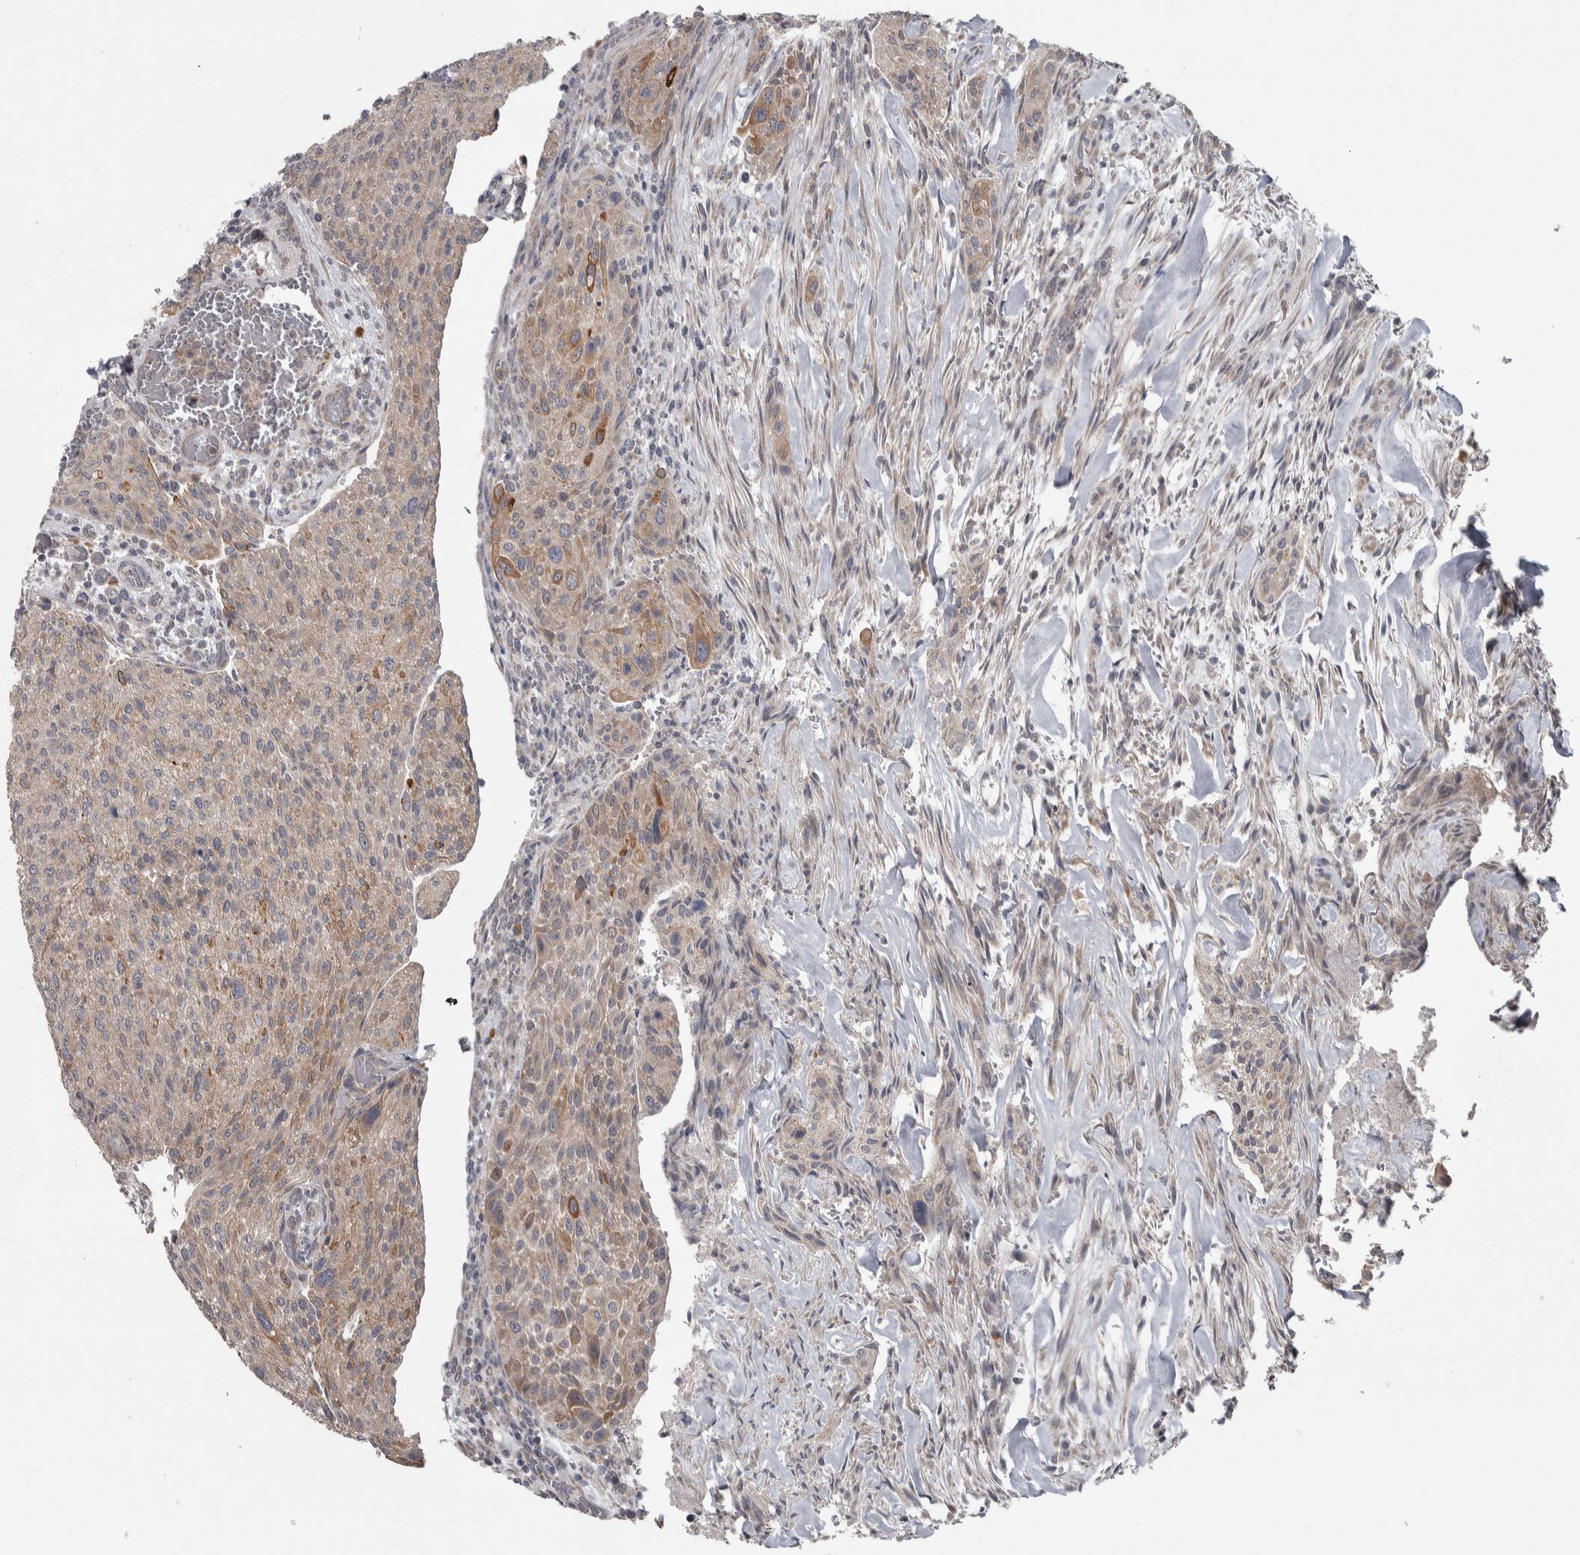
{"staining": {"intensity": "weak", "quantity": ">75%", "location": "cytoplasmic/membranous"}, "tissue": "urothelial cancer", "cell_type": "Tumor cells", "image_type": "cancer", "snomed": [{"axis": "morphology", "description": "Urothelial carcinoma, Low grade"}, {"axis": "morphology", "description": "Urothelial carcinoma, High grade"}, {"axis": "topography", "description": "Urinary bladder"}], "caption": "An immunohistochemistry image of tumor tissue is shown. Protein staining in brown shows weak cytoplasmic/membranous positivity in urothelial carcinoma (low-grade) within tumor cells.", "gene": "SRP68", "patient": {"sex": "male", "age": 35}}